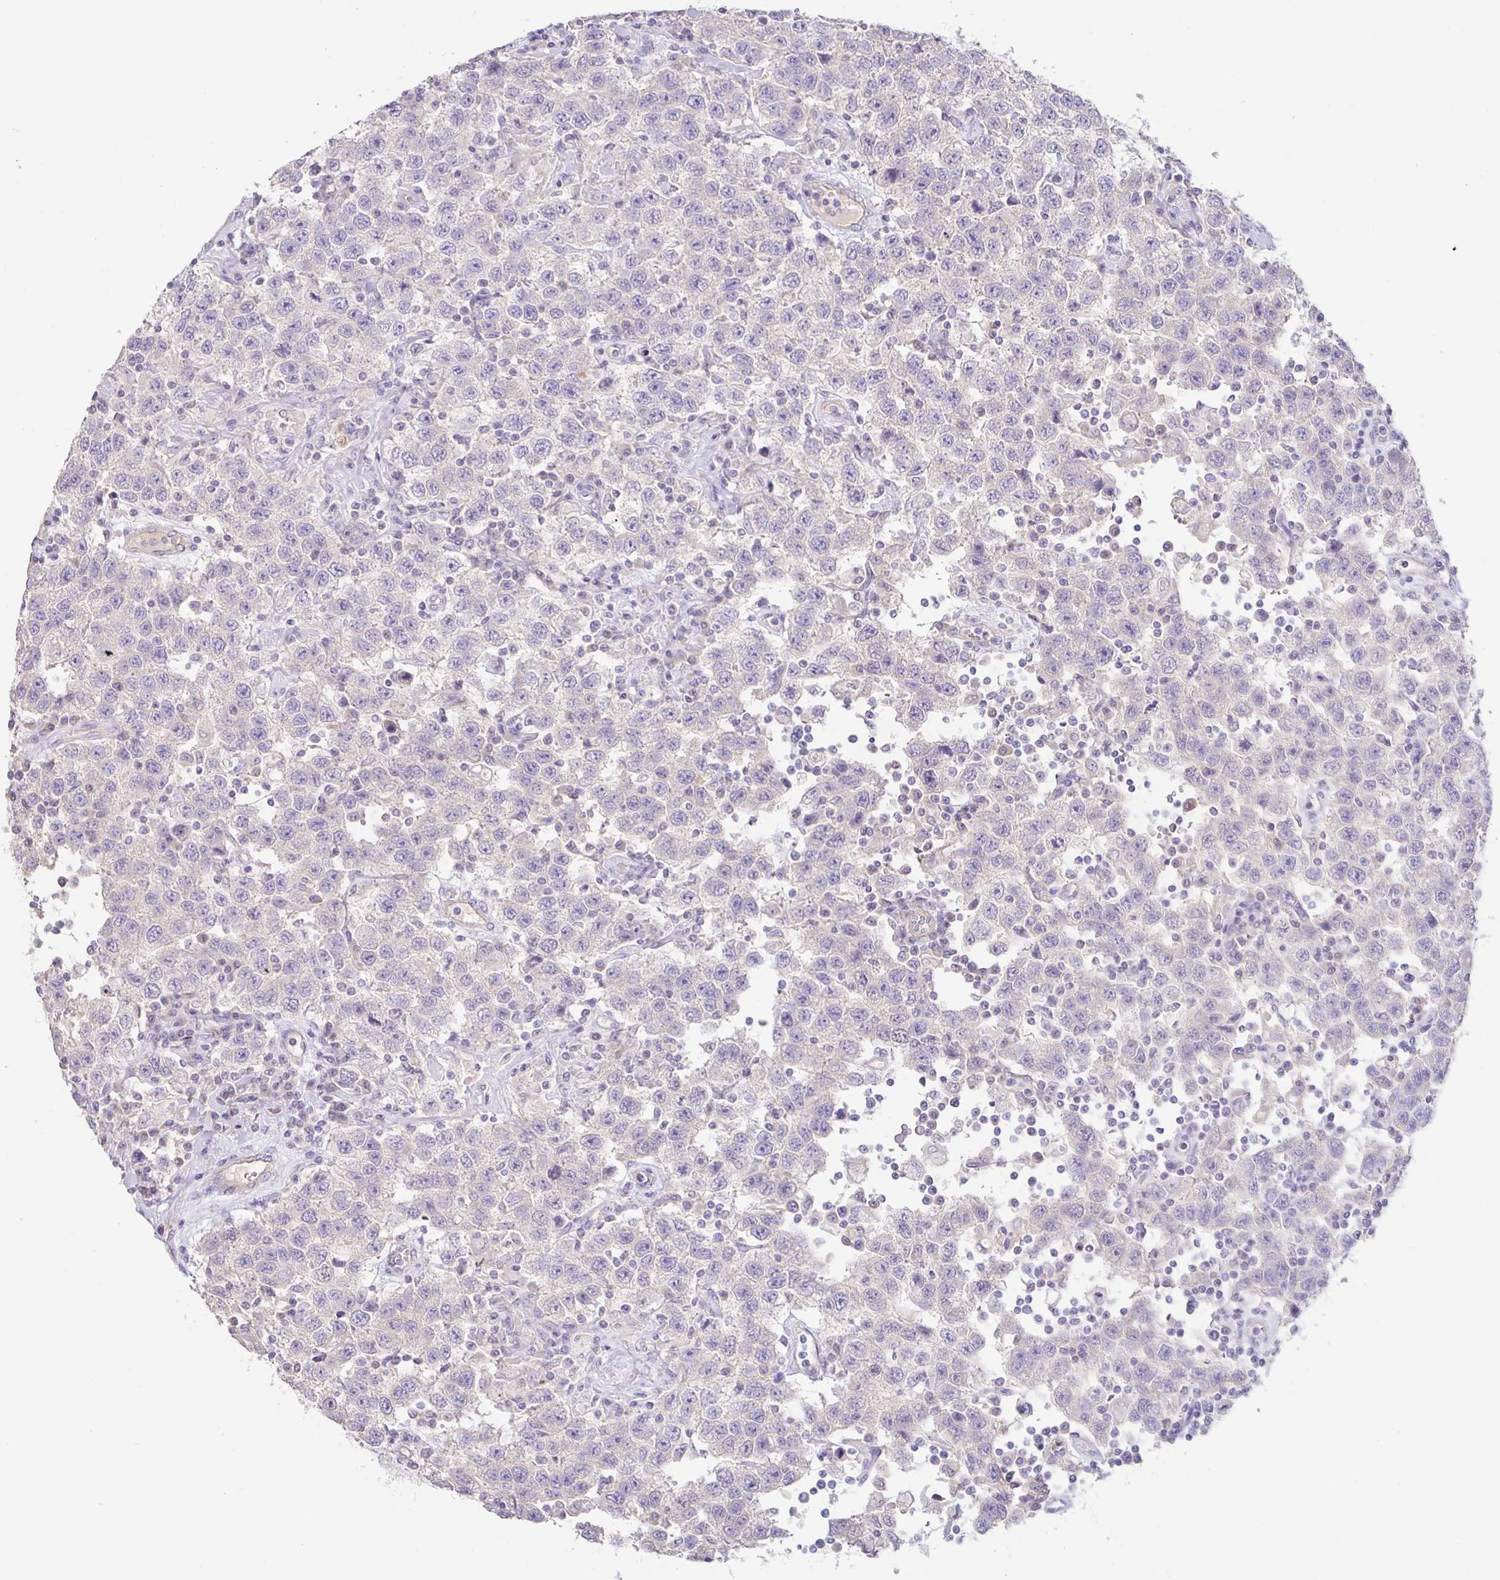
{"staining": {"intensity": "negative", "quantity": "none", "location": "none"}, "tissue": "testis cancer", "cell_type": "Tumor cells", "image_type": "cancer", "snomed": [{"axis": "morphology", "description": "Seminoma, NOS"}, {"axis": "topography", "description": "Testis"}], "caption": "DAB immunohistochemical staining of human testis seminoma shows no significant expression in tumor cells. (DAB (3,3'-diaminobenzidine) immunohistochemistry (IHC) visualized using brightfield microscopy, high magnification).", "gene": "PYGM", "patient": {"sex": "male", "age": 41}}